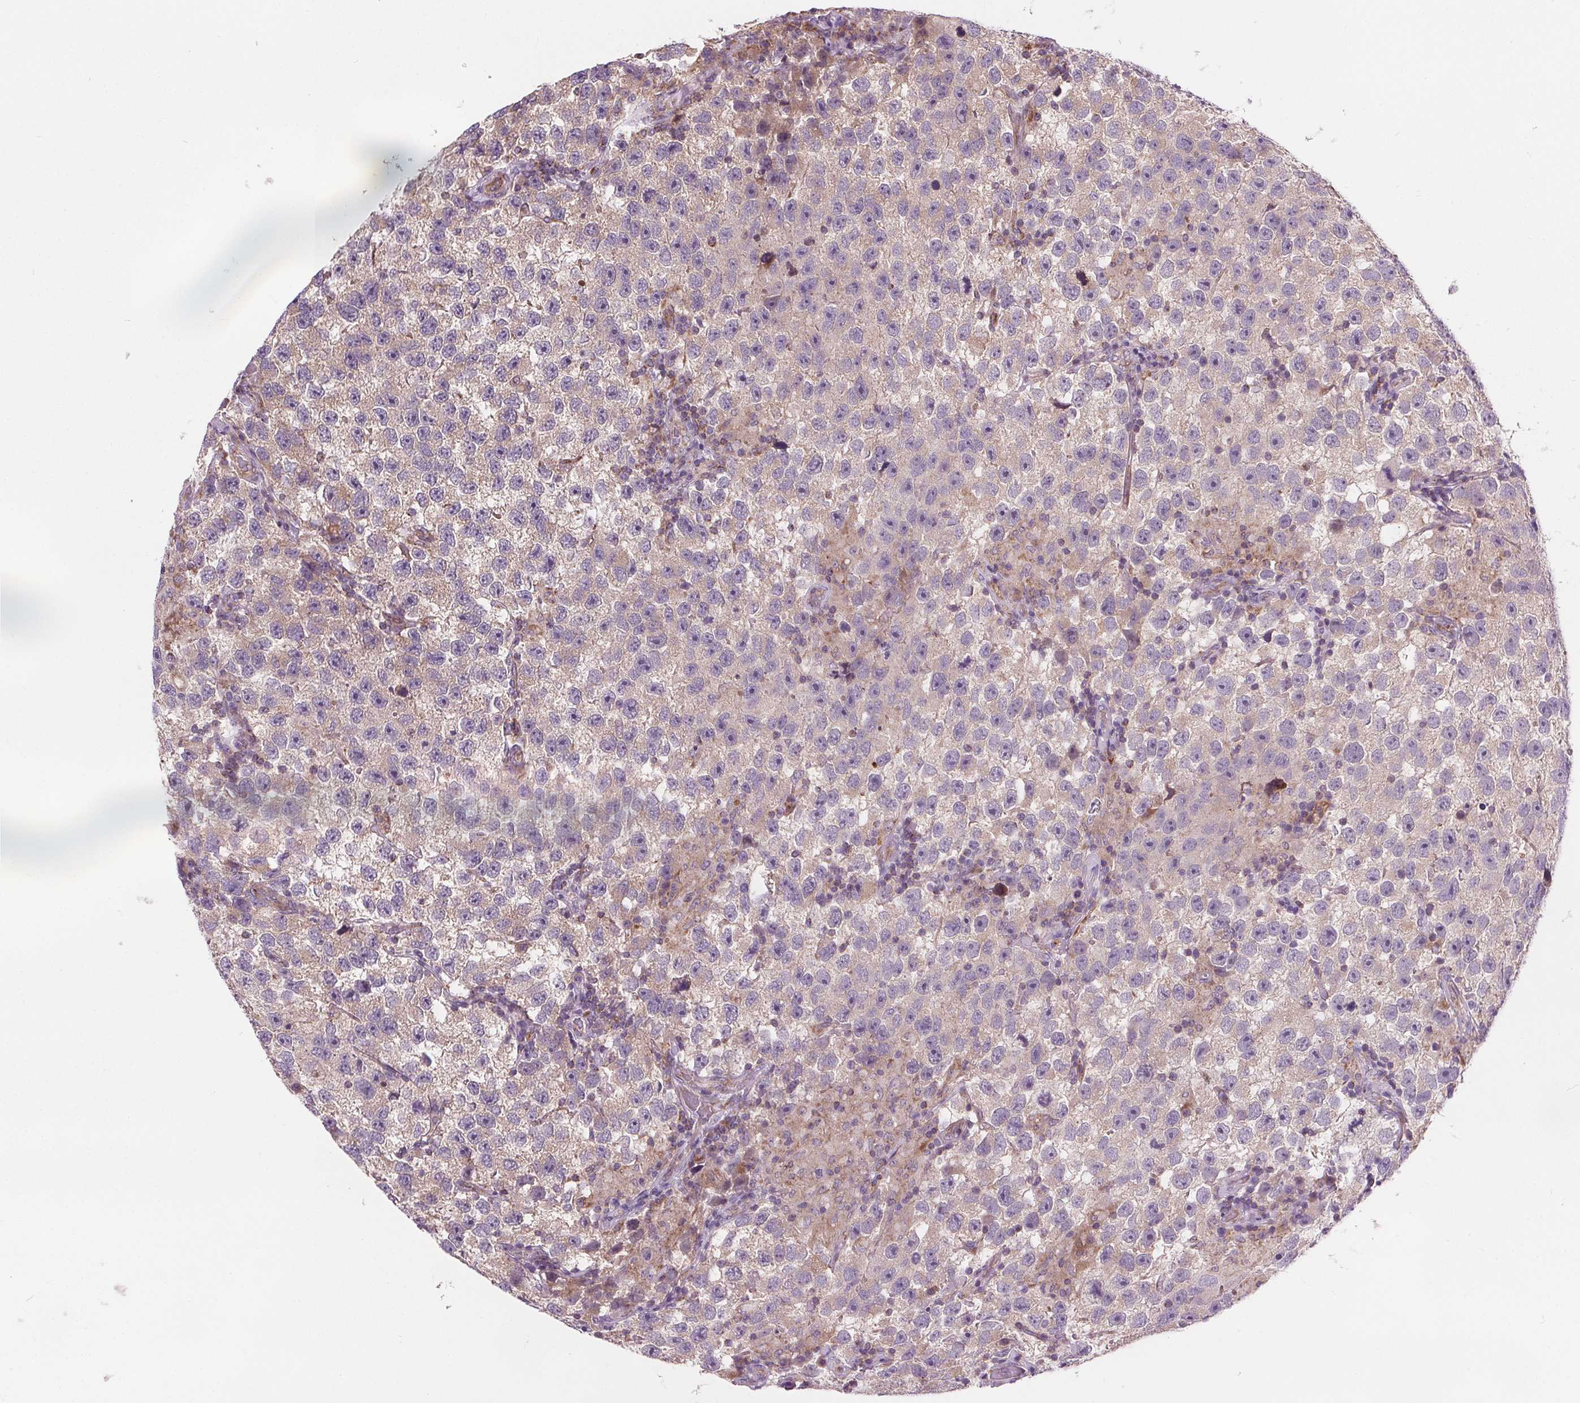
{"staining": {"intensity": "negative", "quantity": "none", "location": "none"}, "tissue": "testis cancer", "cell_type": "Tumor cells", "image_type": "cancer", "snomed": [{"axis": "morphology", "description": "Seminoma, NOS"}, {"axis": "topography", "description": "Testis"}], "caption": "Tumor cells show no significant staining in testis cancer (seminoma). (Stains: DAB (3,3'-diaminobenzidine) immunohistochemistry (IHC) with hematoxylin counter stain, Microscopy: brightfield microscopy at high magnification).", "gene": "GOLT1B", "patient": {"sex": "male", "age": 26}}